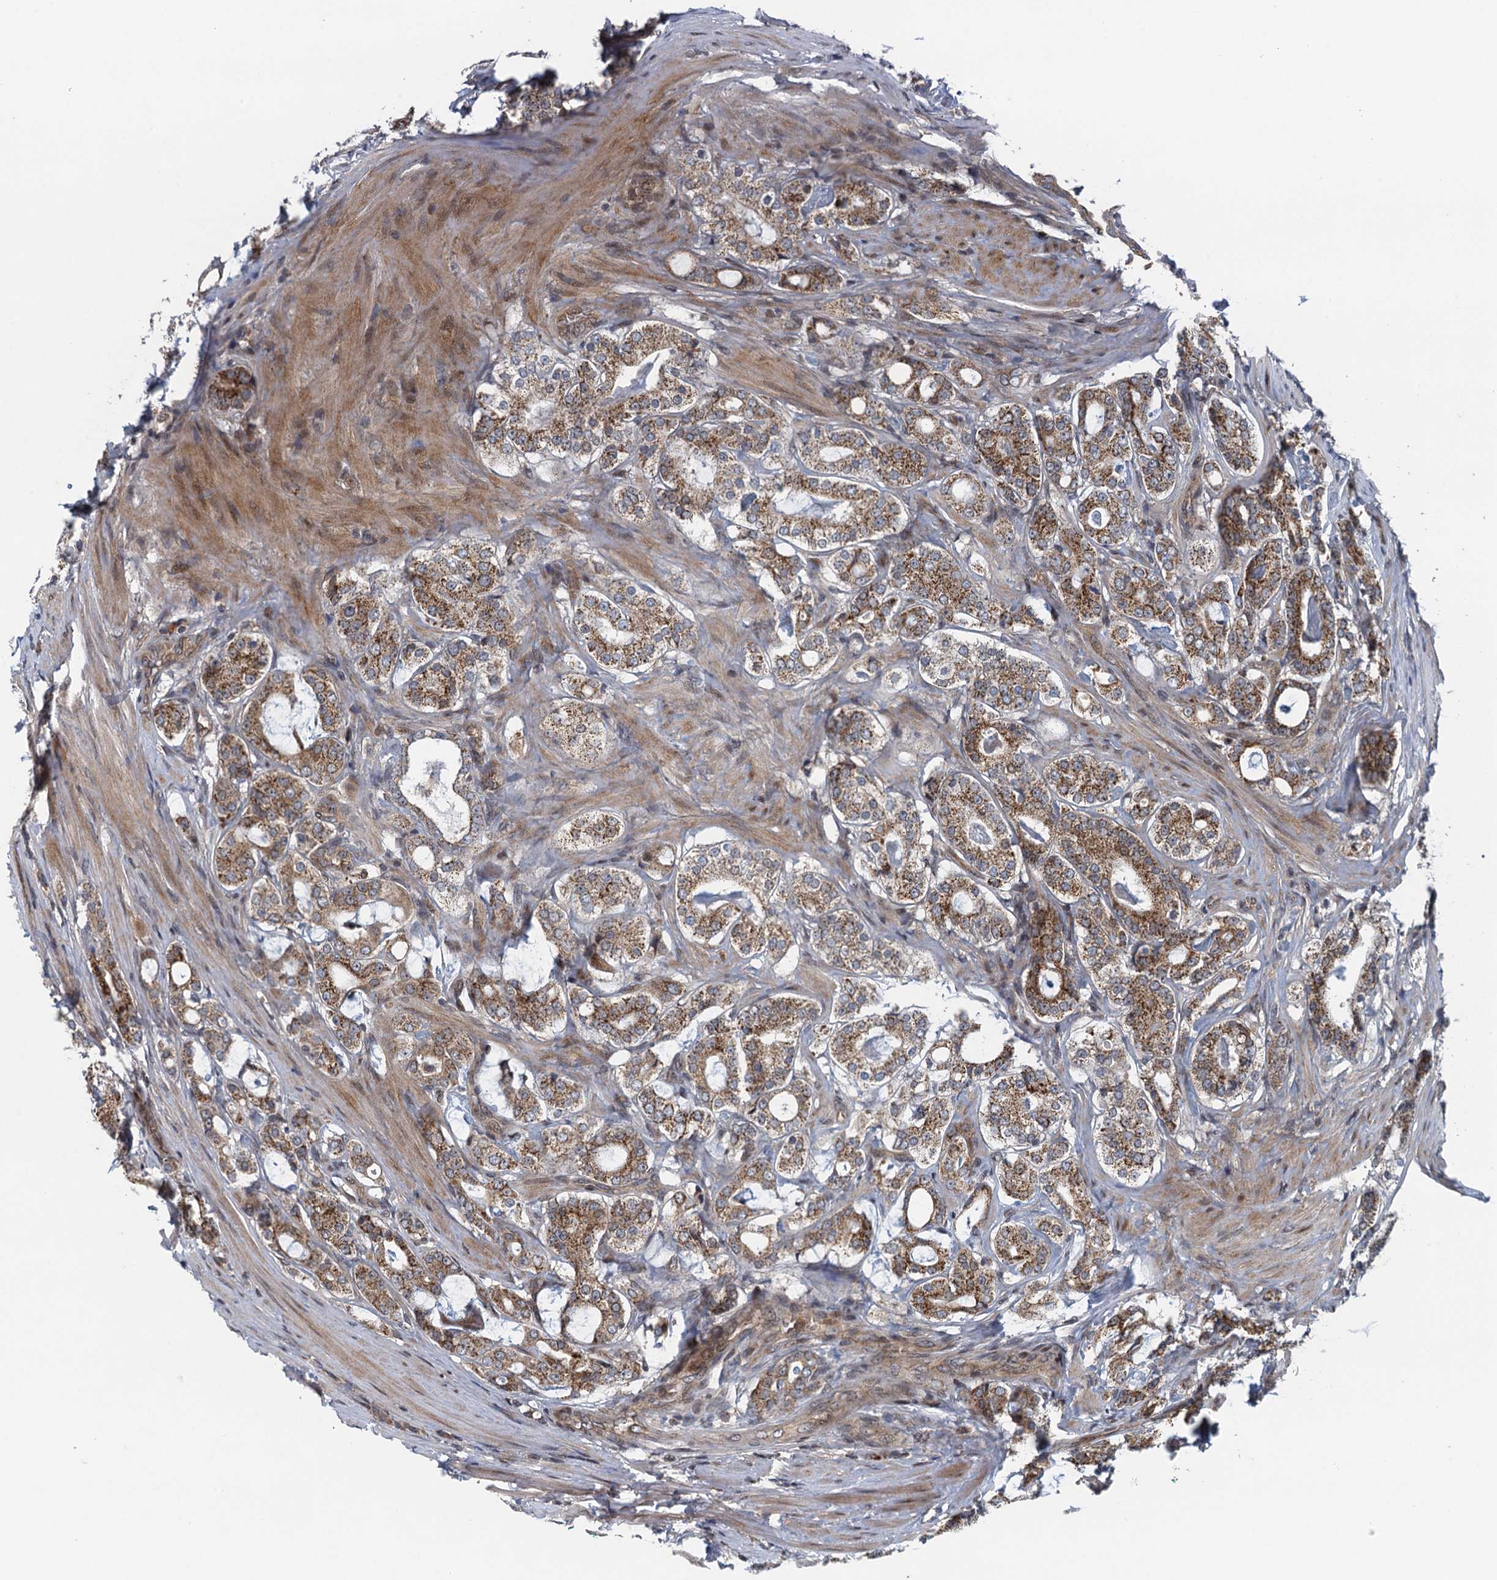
{"staining": {"intensity": "moderate", "quantity": ">75%", "location": "cytoplasmic/membranous"}, "tissue": "prostate cancer", "cell_type": "Tumor cells", "image_type": "cancer", "snomed": [{"axis": "morphology", "description": "Adenocarcinoma, High grade"}, {"axis": "topography", "description": "Prostate"}], "caption": "Prostate cancer stained for a protein reveals moderate cytoplasmic/membranous positivity in tumor cells.", "gene": "NLRP10", "patient": {"sex": "male", "age": 63}}